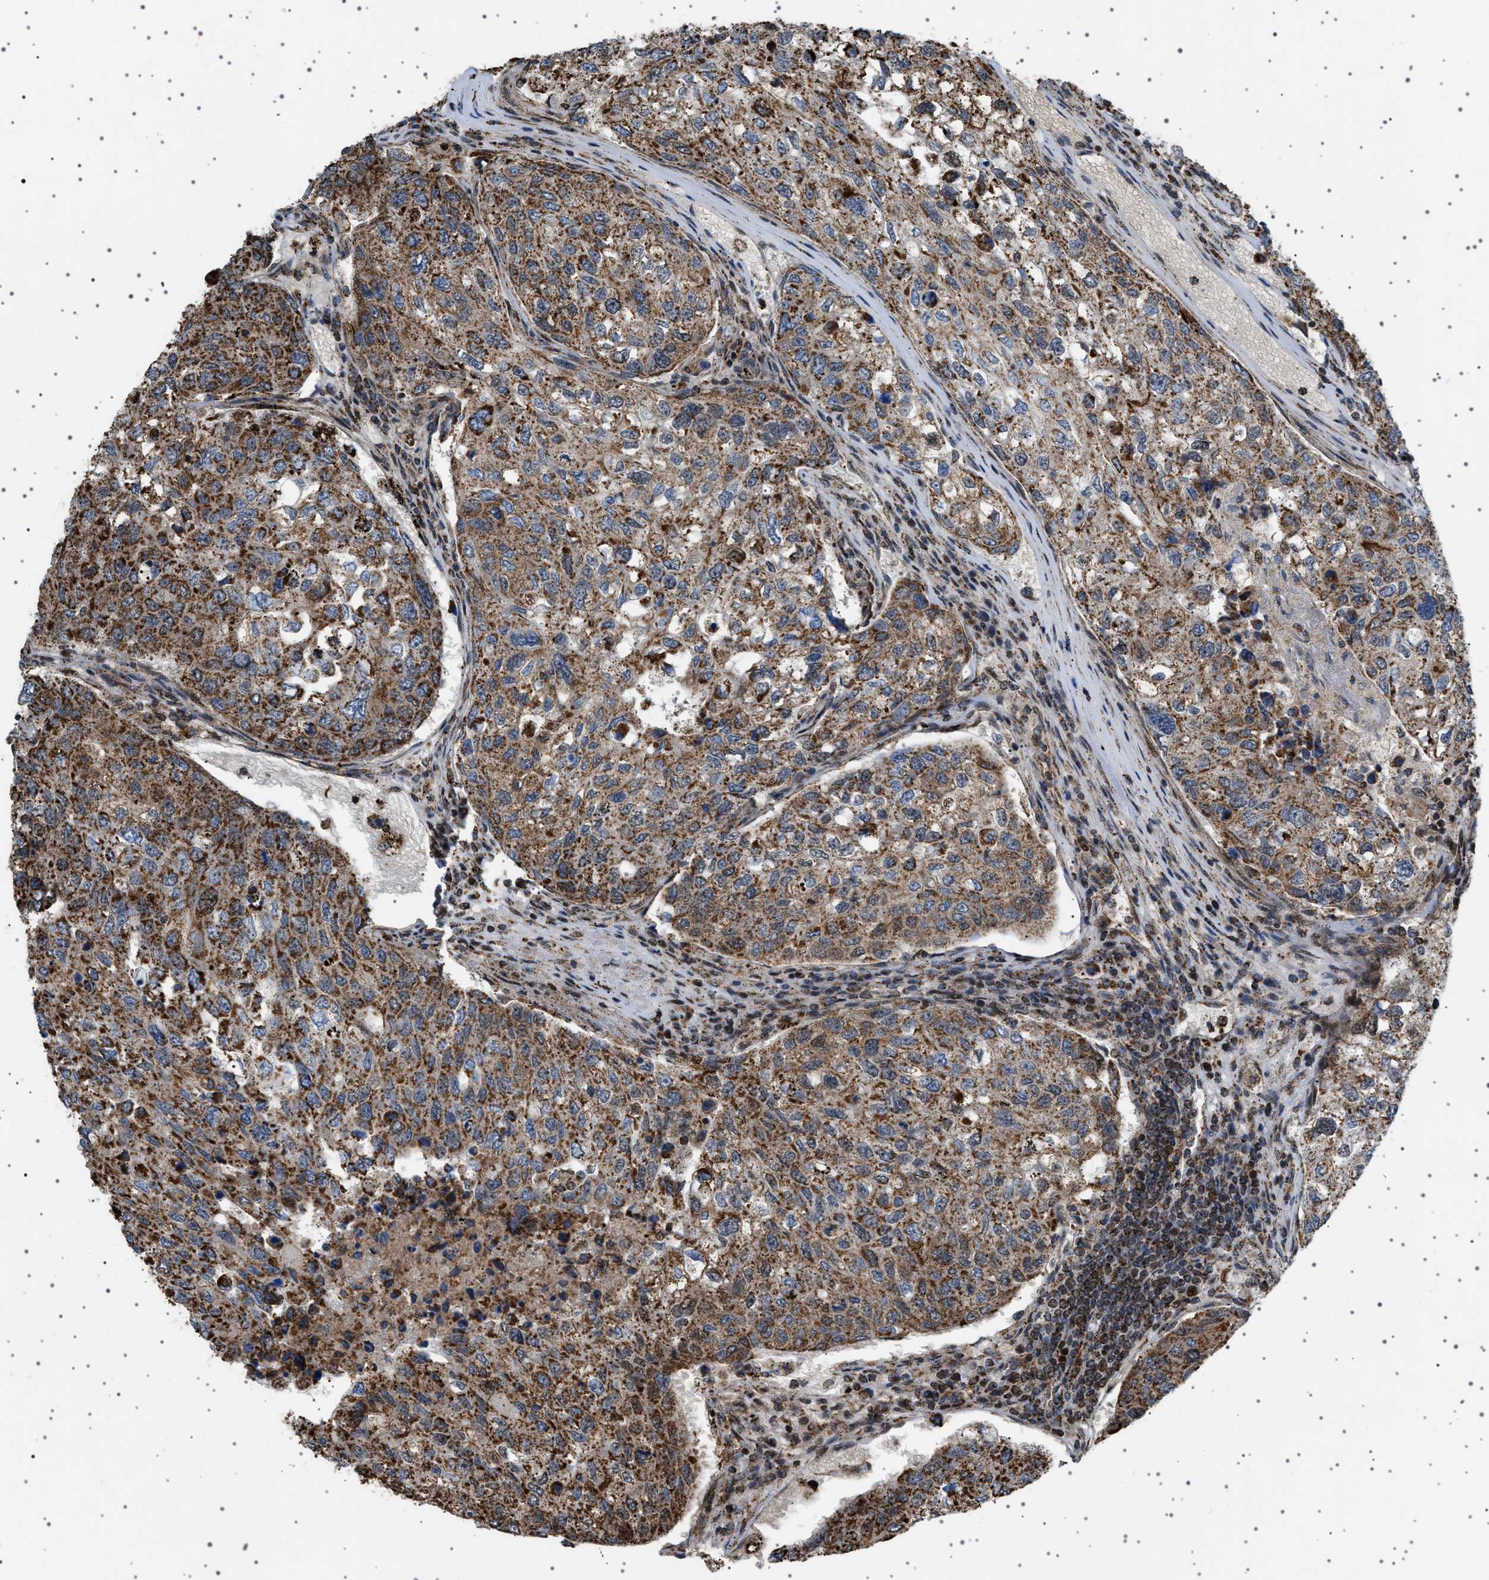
{"staining": {"intensity": "strong", "quantity": ">75%", "location": "cytoplasmic/membranous,nuclear"}, "tissue": "urothelial cancer", "cell_type": "Tumor cells", "image_type": "cancer", "snomed": [{"axis": "morphology", "description": "Urothelial carcinoma, High grade"}, {"axis": "topography", "description": "Lymph node"}, {"axis": "topography", "description": "Urinary bladder"}], "caption": "High-grade urothelial carcinoma stained with a brown dye reveals strong cytoplasmic/membranous and nuclear positive staining in approximately >75% of tumor cells.", "gene": "MELK", "patient": {"sex": "male", "age": 51}}